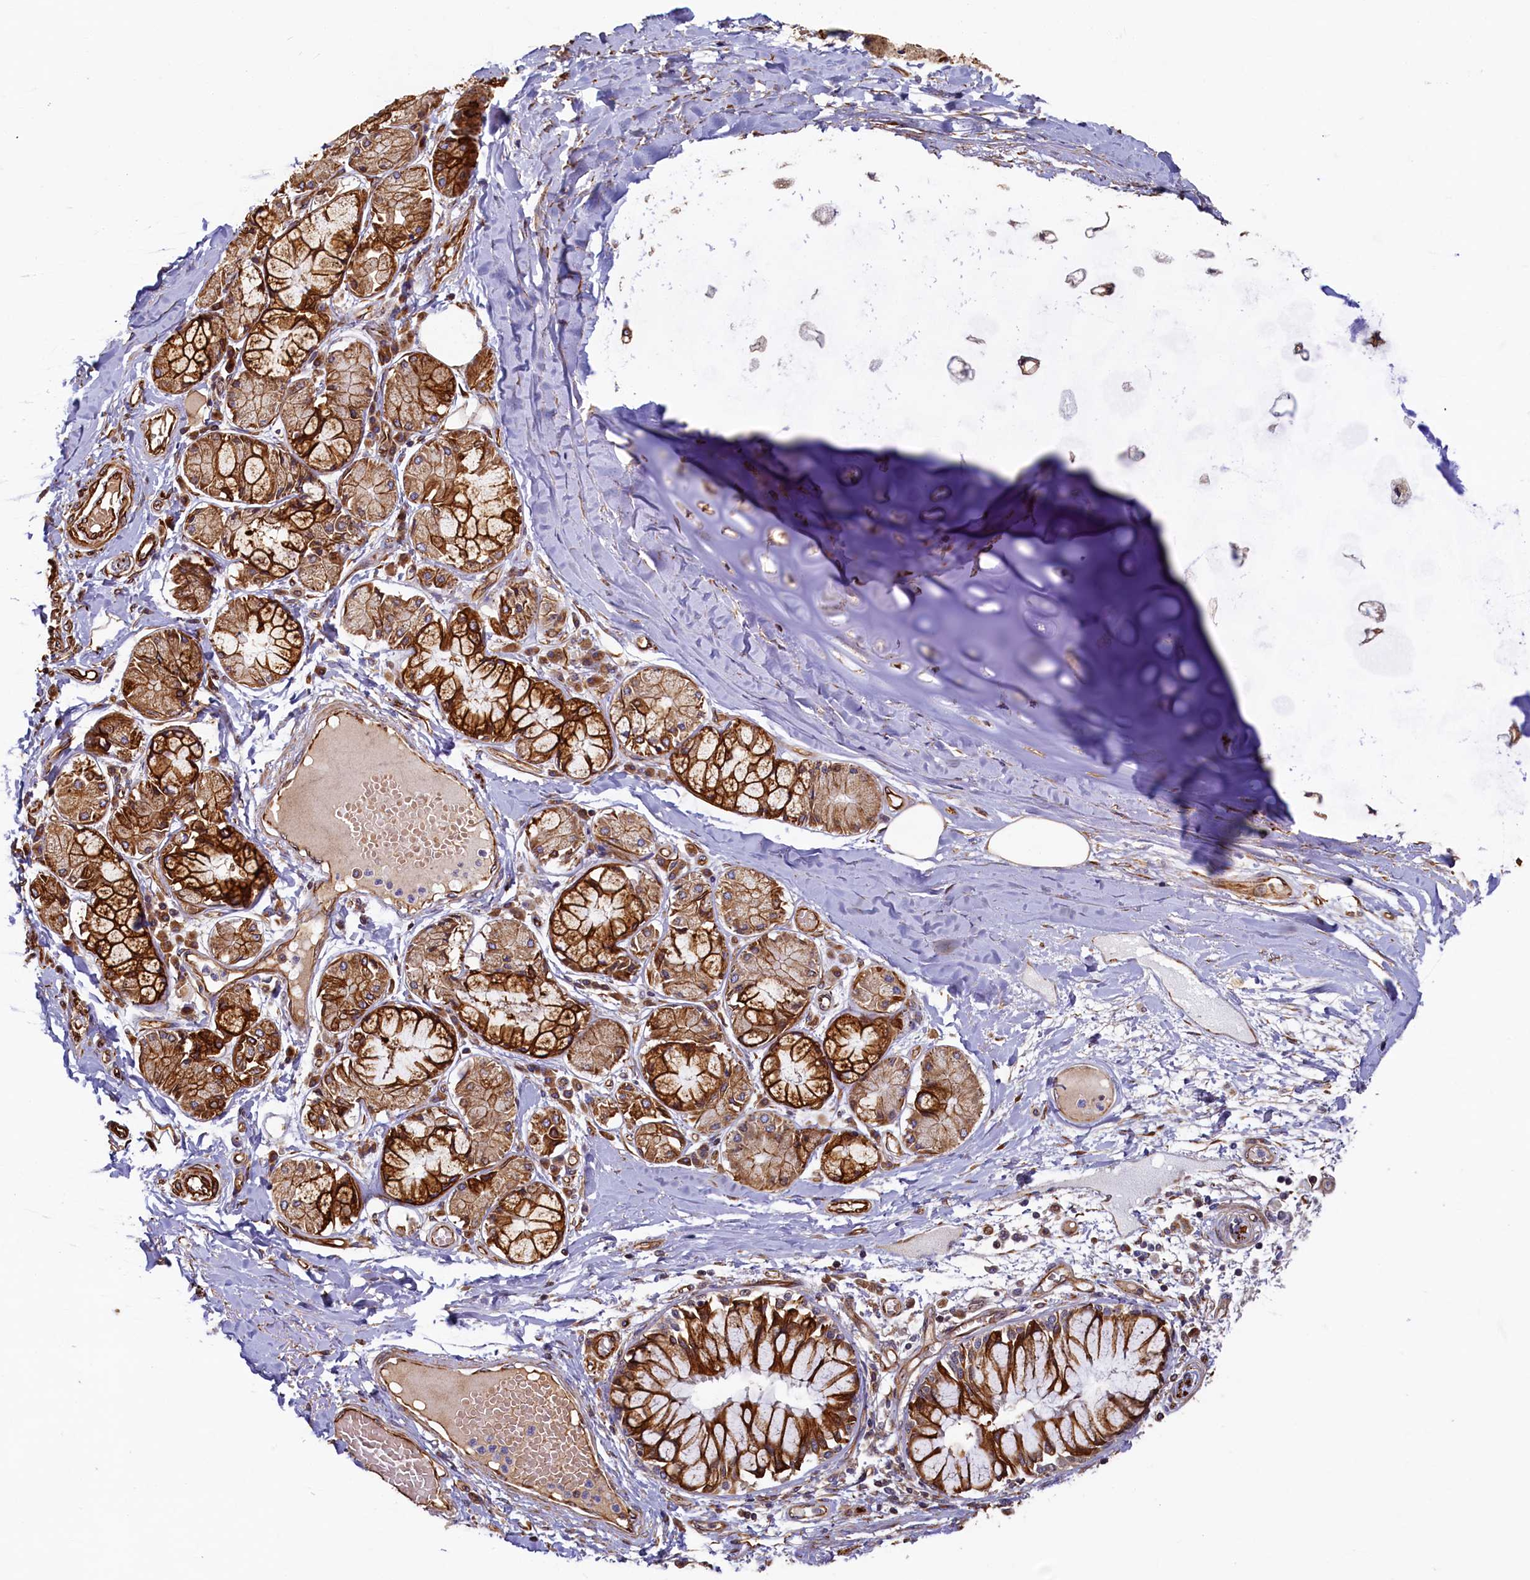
{"staining": {"intensity": "moderate", "quantity": "25%-75%", "location": "cytoplasmic/membranous"}, "tissue": "adipose tissue", "cell_type": "Adipocytes", "image_type": "normal", "snomed": [{"axis": "morphology", "description": "Normal tissue, NOS"}, {"axis": "topography", "description": "Cartilage tissue"}, {"axis": "topography", "description": "Bronchus"}, {"axis": "topography", "description": "Lung"}, {"axis": "topography", "description": "Peripheral nerve tissue"}], "caption": "About 25%-75% of adipocytes in benign adipose tissue show moderate cytoplasmic/membranous protein expression as visualized by brown immunohistochemical staining.", "gene": "LRRC57", "patient": {"sex": "female", "age": 49}}